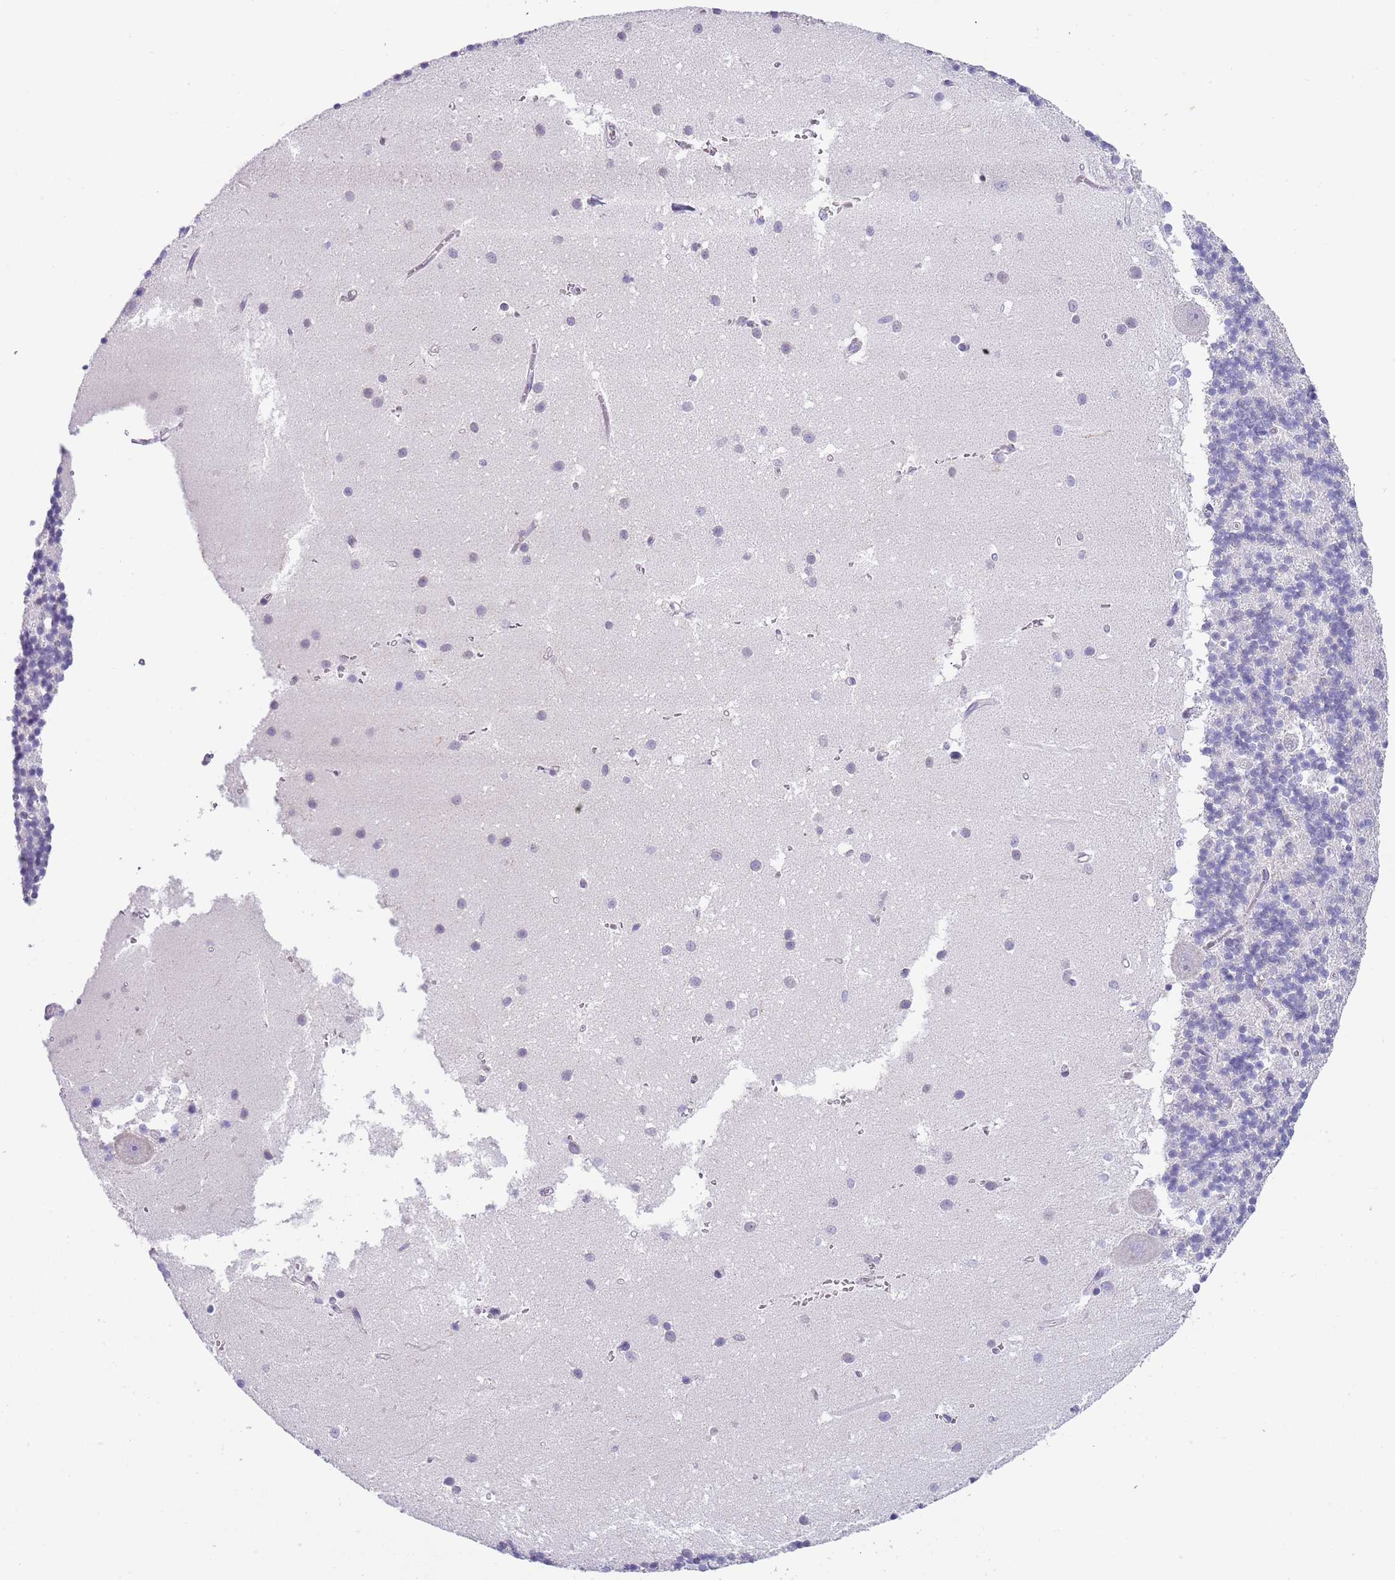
{"staining": {"intensity": "negative", "quantity": "none", "location": "none"}, "tissue": "cerebellum", "cell_type": "Cells in granular layer", "image_type": "normal", "snomed": [{"axis": "morphology", "description": "Normal tissue, NOS"}, {"axis": "topography", "description": "Cerebellum"}], "caption": "Immunohistochemistry (IHC) micrograph of benign cerebellum: human cerebellum stained with DAB reveals no significant protein expression in cells in granular layer. (IHC, brightfield microscopy, high magnification).", "gene": "TNRC6C", "patient": {"sex": "male", "age": 54}}